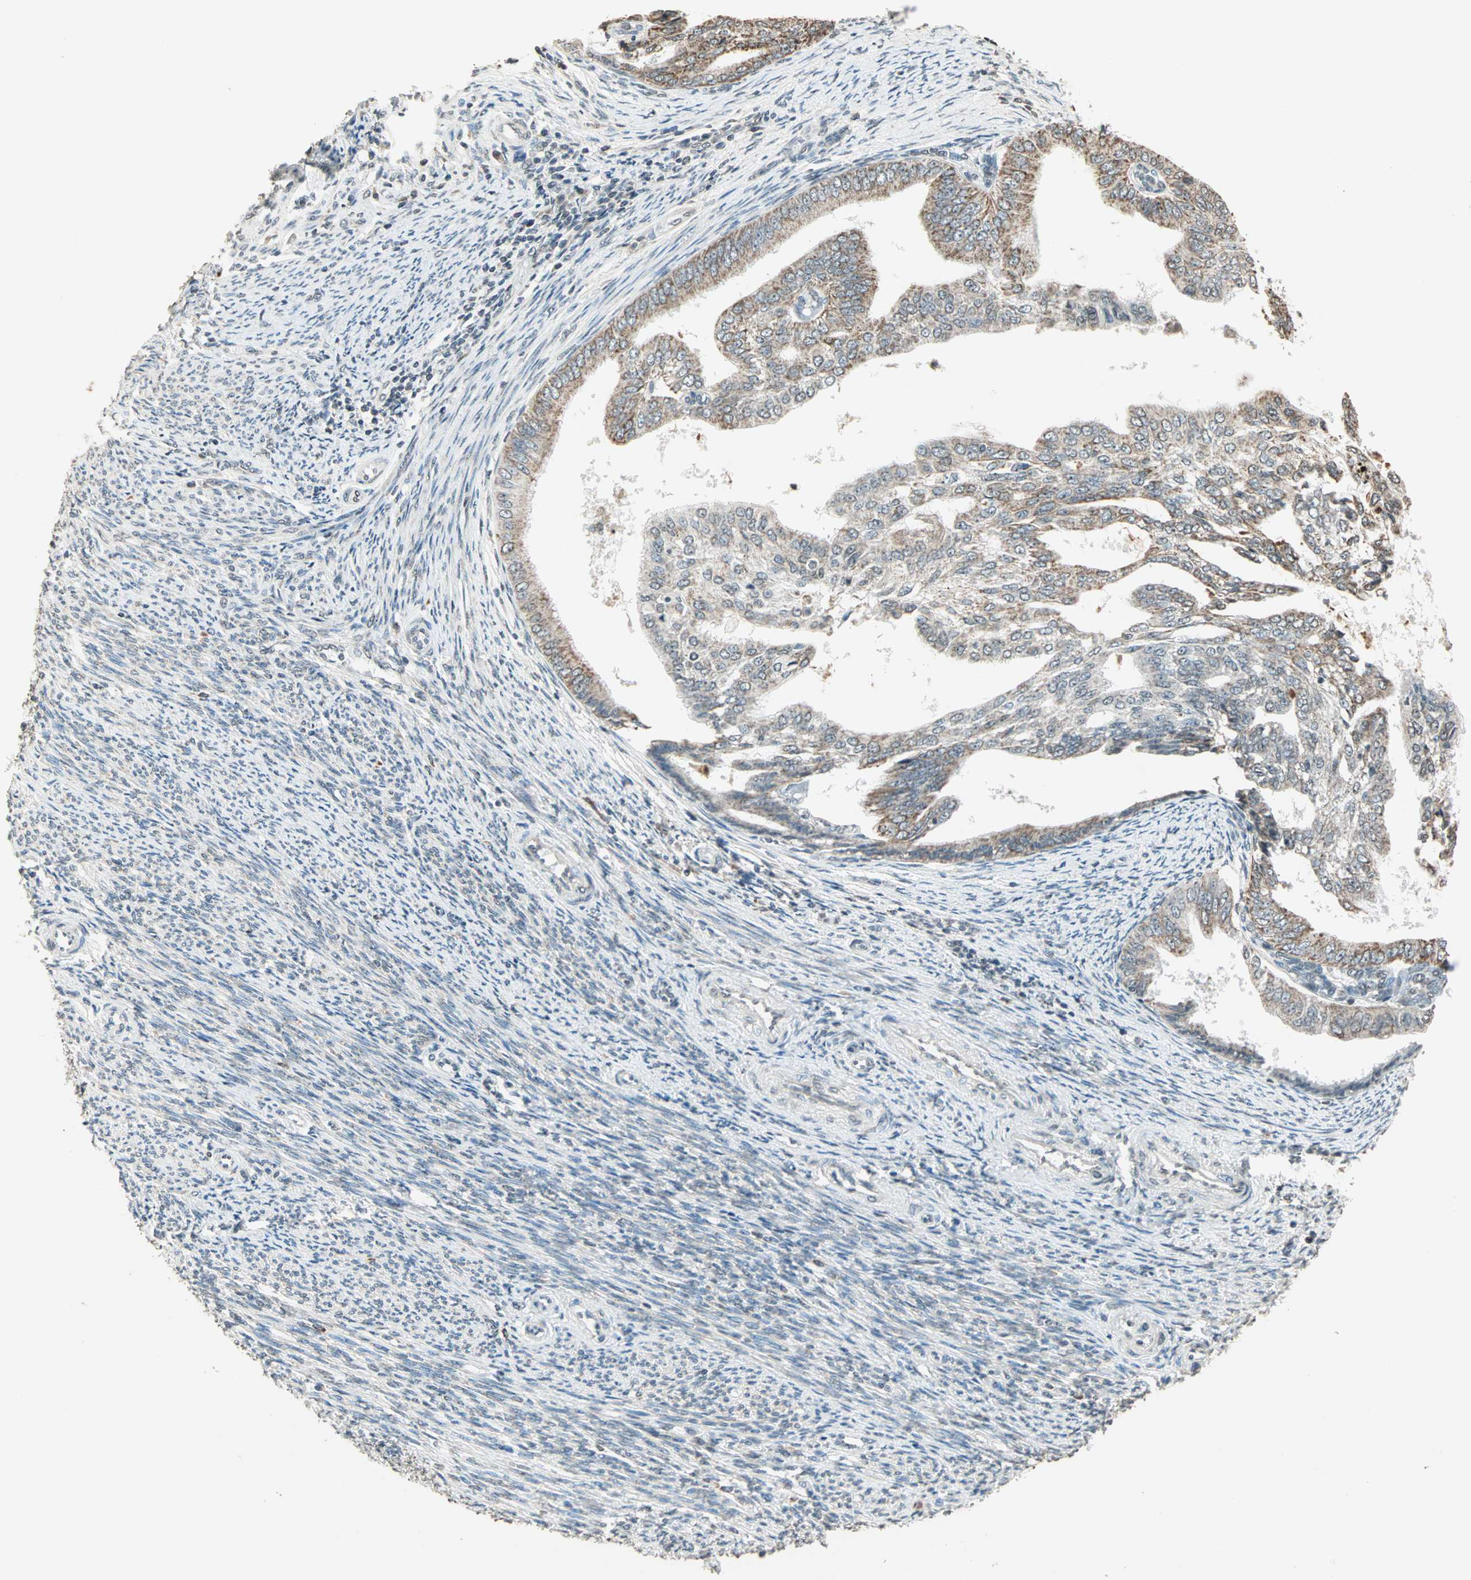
{"staining": {"intensity": "moderate", "quantity": "25%-75%", "location": "cytoplasmic/membranous"}, "tissue": "endometrial cancer", "cell_type": "Tumor cells", "image_type": "cancer", "snomed": [{"axis": "morphology", "description": "Adenocarcinoma, NOS"}, {"axis": "topography", "description": "Endometrium"}], "caption": "Protein staining demonstrates moderate cytoplasmic/membranous positivity in about 25%-75% of tumor cells in endometrial cancer (adenocarcinoma).", "gene": "PRELID1", "patient": {"sex": "female", "age": 58}}